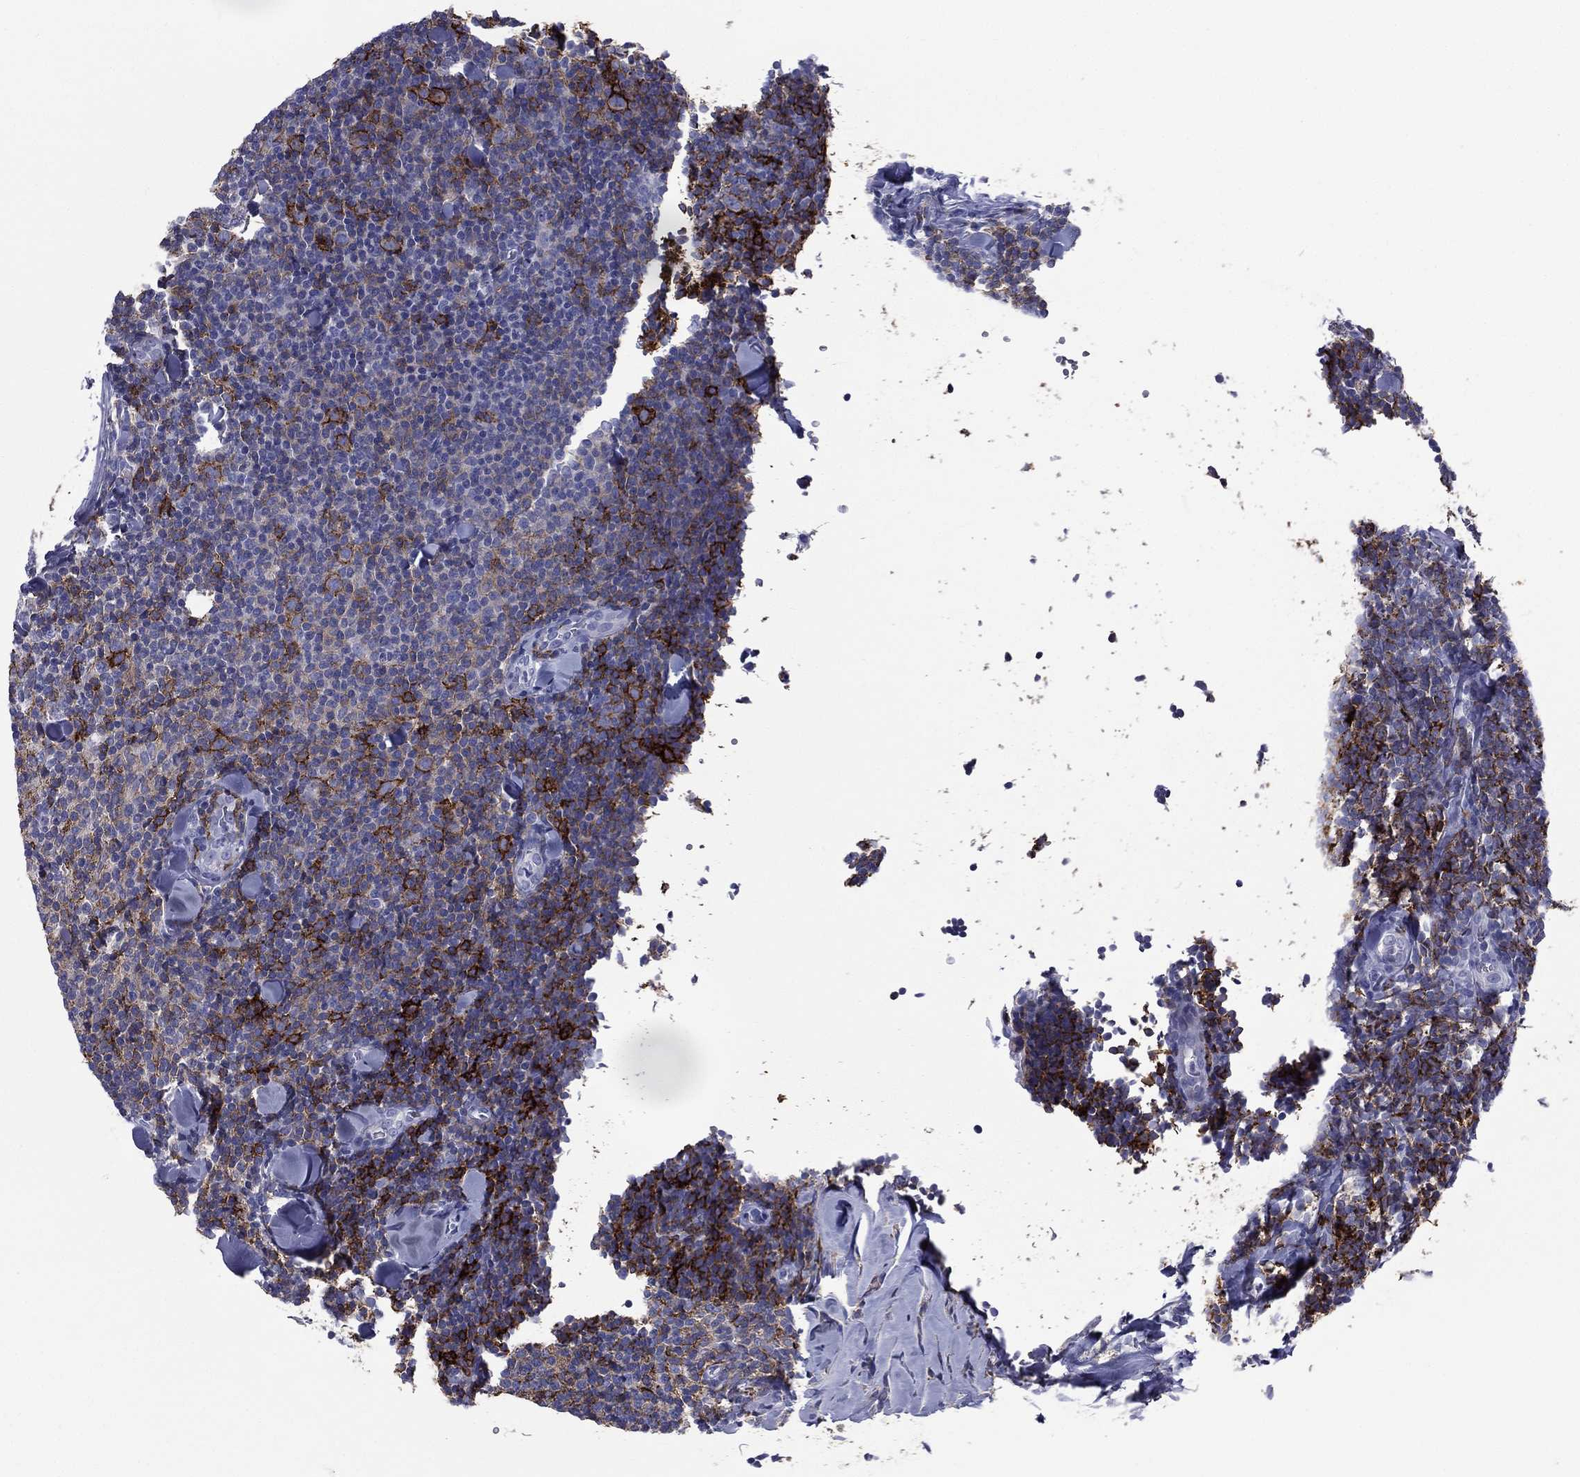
{"staining": {"intensity": "strong", "quantity": "<25%", "location": "cytoplasmic/membranous"}, "tissue": "lymphoma", "cell_type": "Tumor cells", "image_type": "cancer", "snomed": [{"axis": "morphology", "description": "Malignant lymphoma, non-Hodgkin's type, Low grade"}, {"axis": "topography", "description": "Lymph node"}], "caption": "Protein expression by IHC demonstrates strong cytoplasmic/membranous staining in about <25% of tumor cells in lymphoma. (Brightfield microscopy of DAB IHC at high magnification).", "gene": "FCER2", "patient": {"sex": "female", "age": 56}}